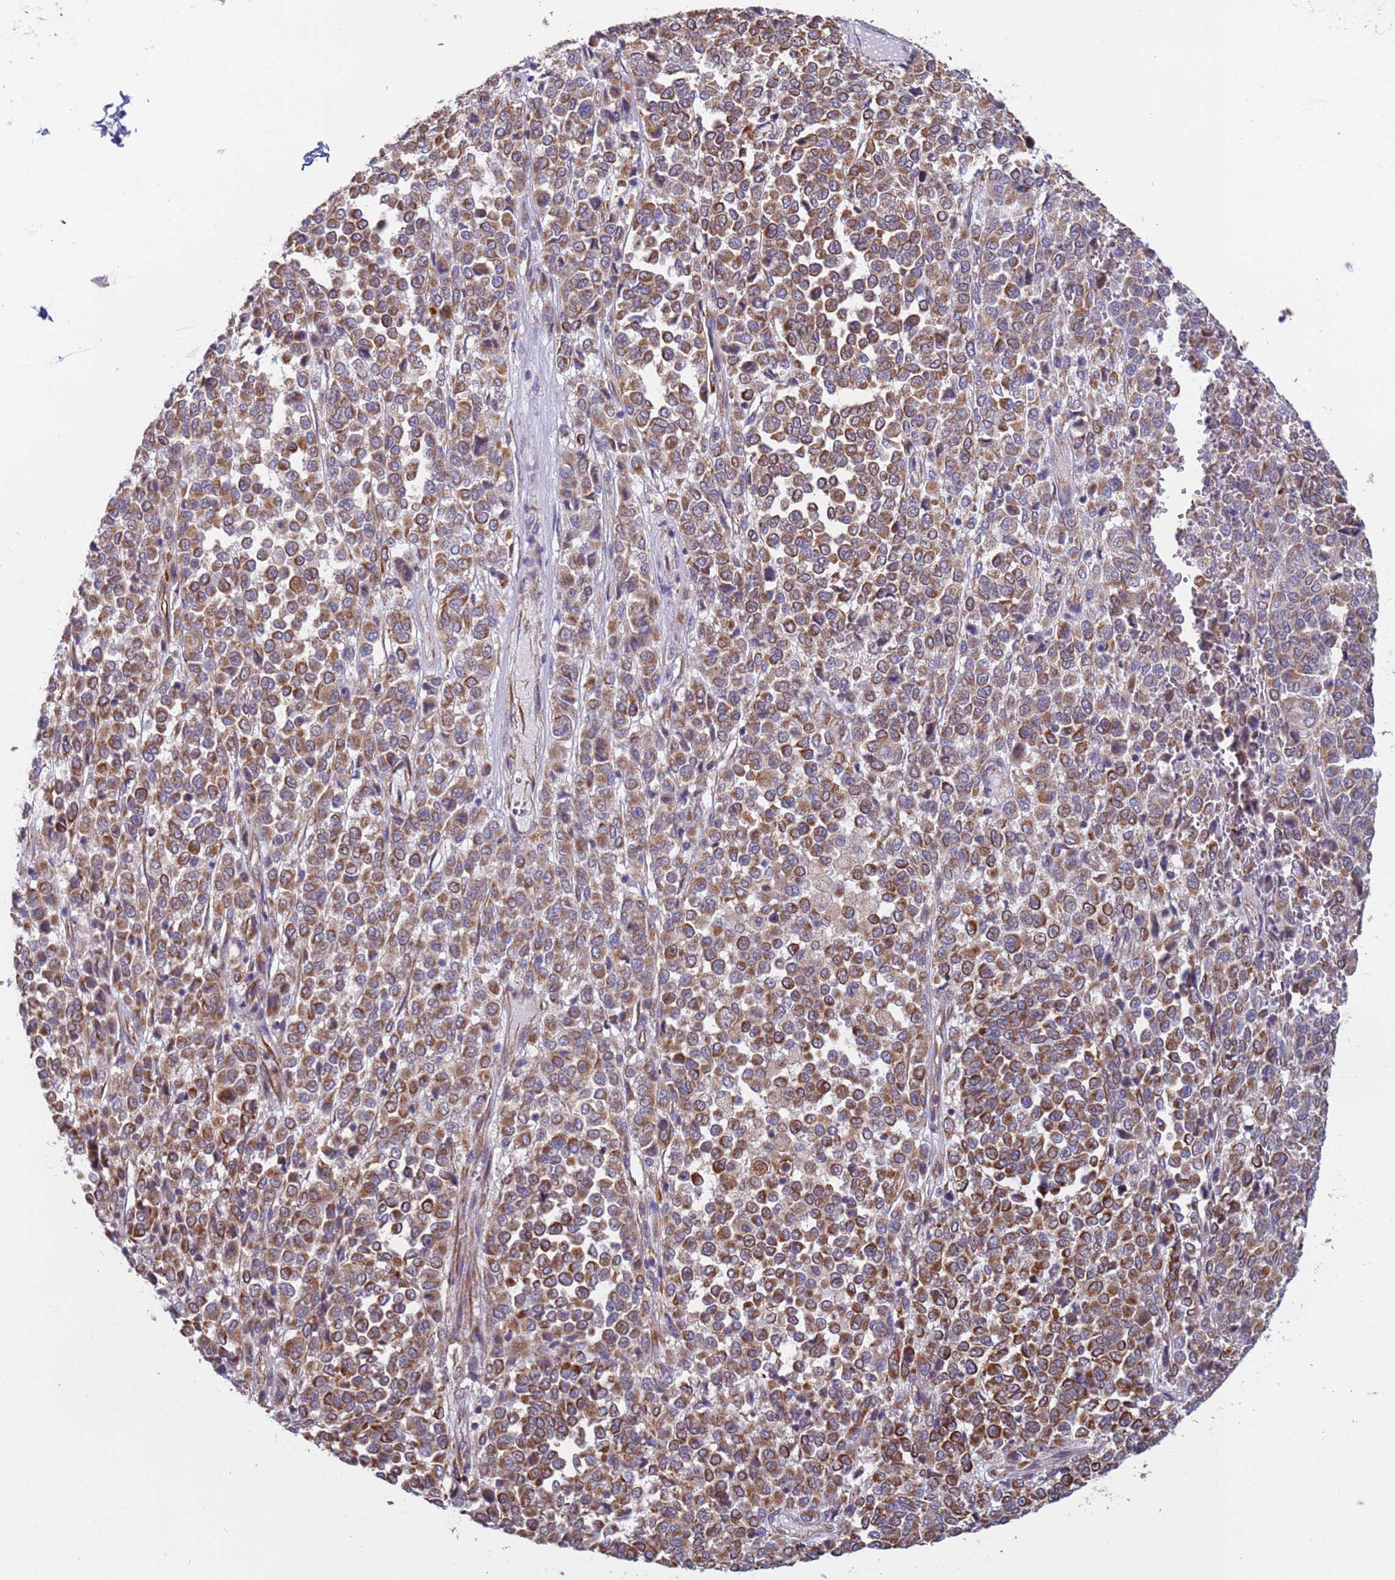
{"staining": {"intensity": "moderate", "quantity": ">75%", "location": "cytoplasmic/membranous"}, "tissue": "melanoma", "cell_type": "Tumor cells", "image_type": "cancer", "snomed": [{"axis": "morphology", "description": "Malignant melanoma, Metastatic site"}, {"axis": "topography", "description": "Pancreas"}], "caption": "This histopathology image demonstrates IHC staining of malignant melanoma (metastatic site), with medium moderate cytoplasmic/membranous expression in about >75% of tumor cells.", "gene": "NUDT12", "patient": {"sex": "female", "age": 30}}